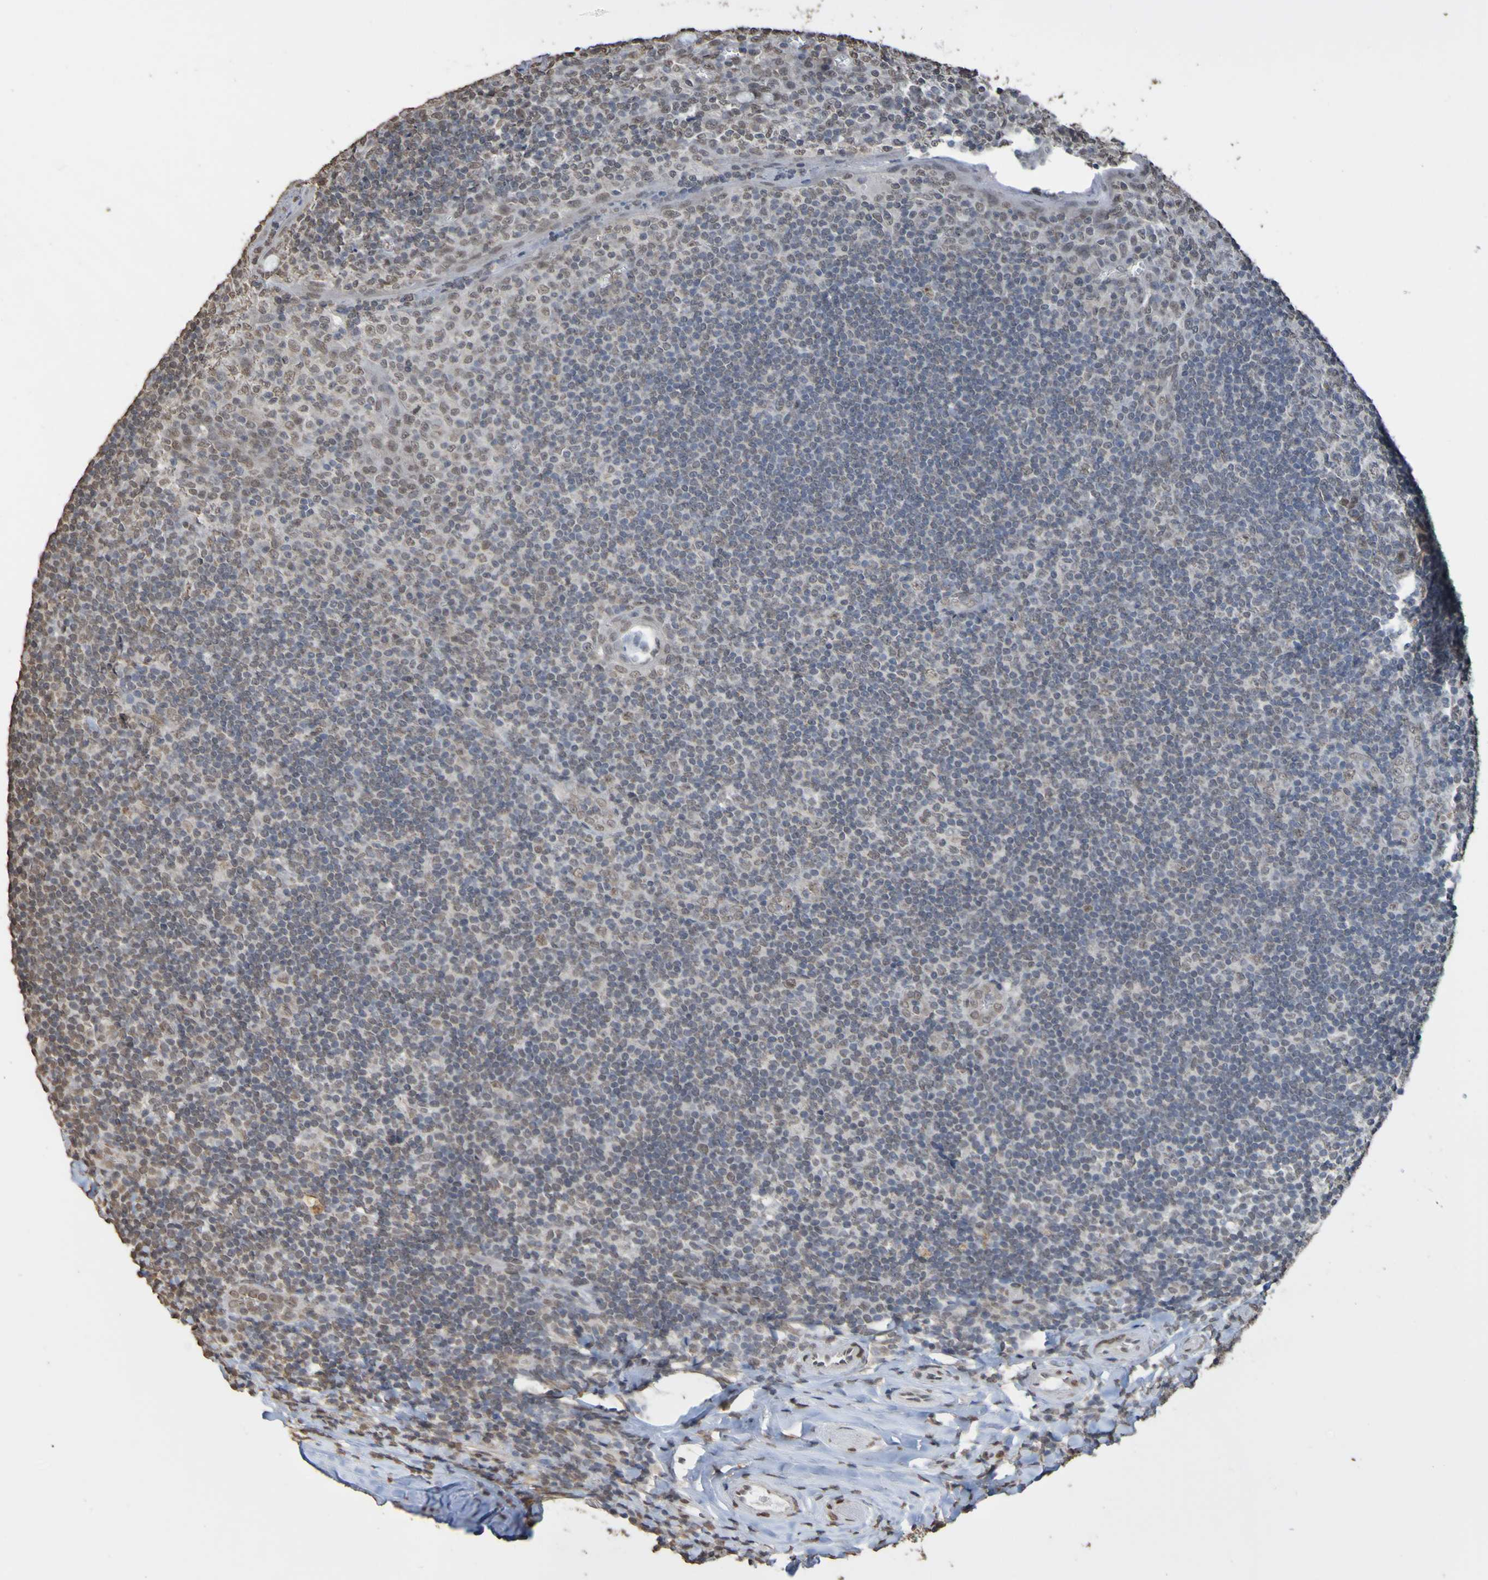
{"staining": {"intensity": "weak", "quantity": "25%-75%", "location": "nuclear"}, "tissue": "tonsil", "cell_type": "Germinal center cells", "image_type": "normal", "snomed": [{"axis": "morphology", "description": "Normal tissue, NOS"}, {"axis": "topography", "description": "Tonsil"}], "caption": "Immunohistochemistry histopathology image of normal tonsil: human tonsil stained using IHC reveals low levels of weak protein expression localized specifically in the nuclear of germinal center cells, appearing as a nuclear brown color.", "gene": "ALKBH2", "patient": {"sex": "male", "age": 37}}